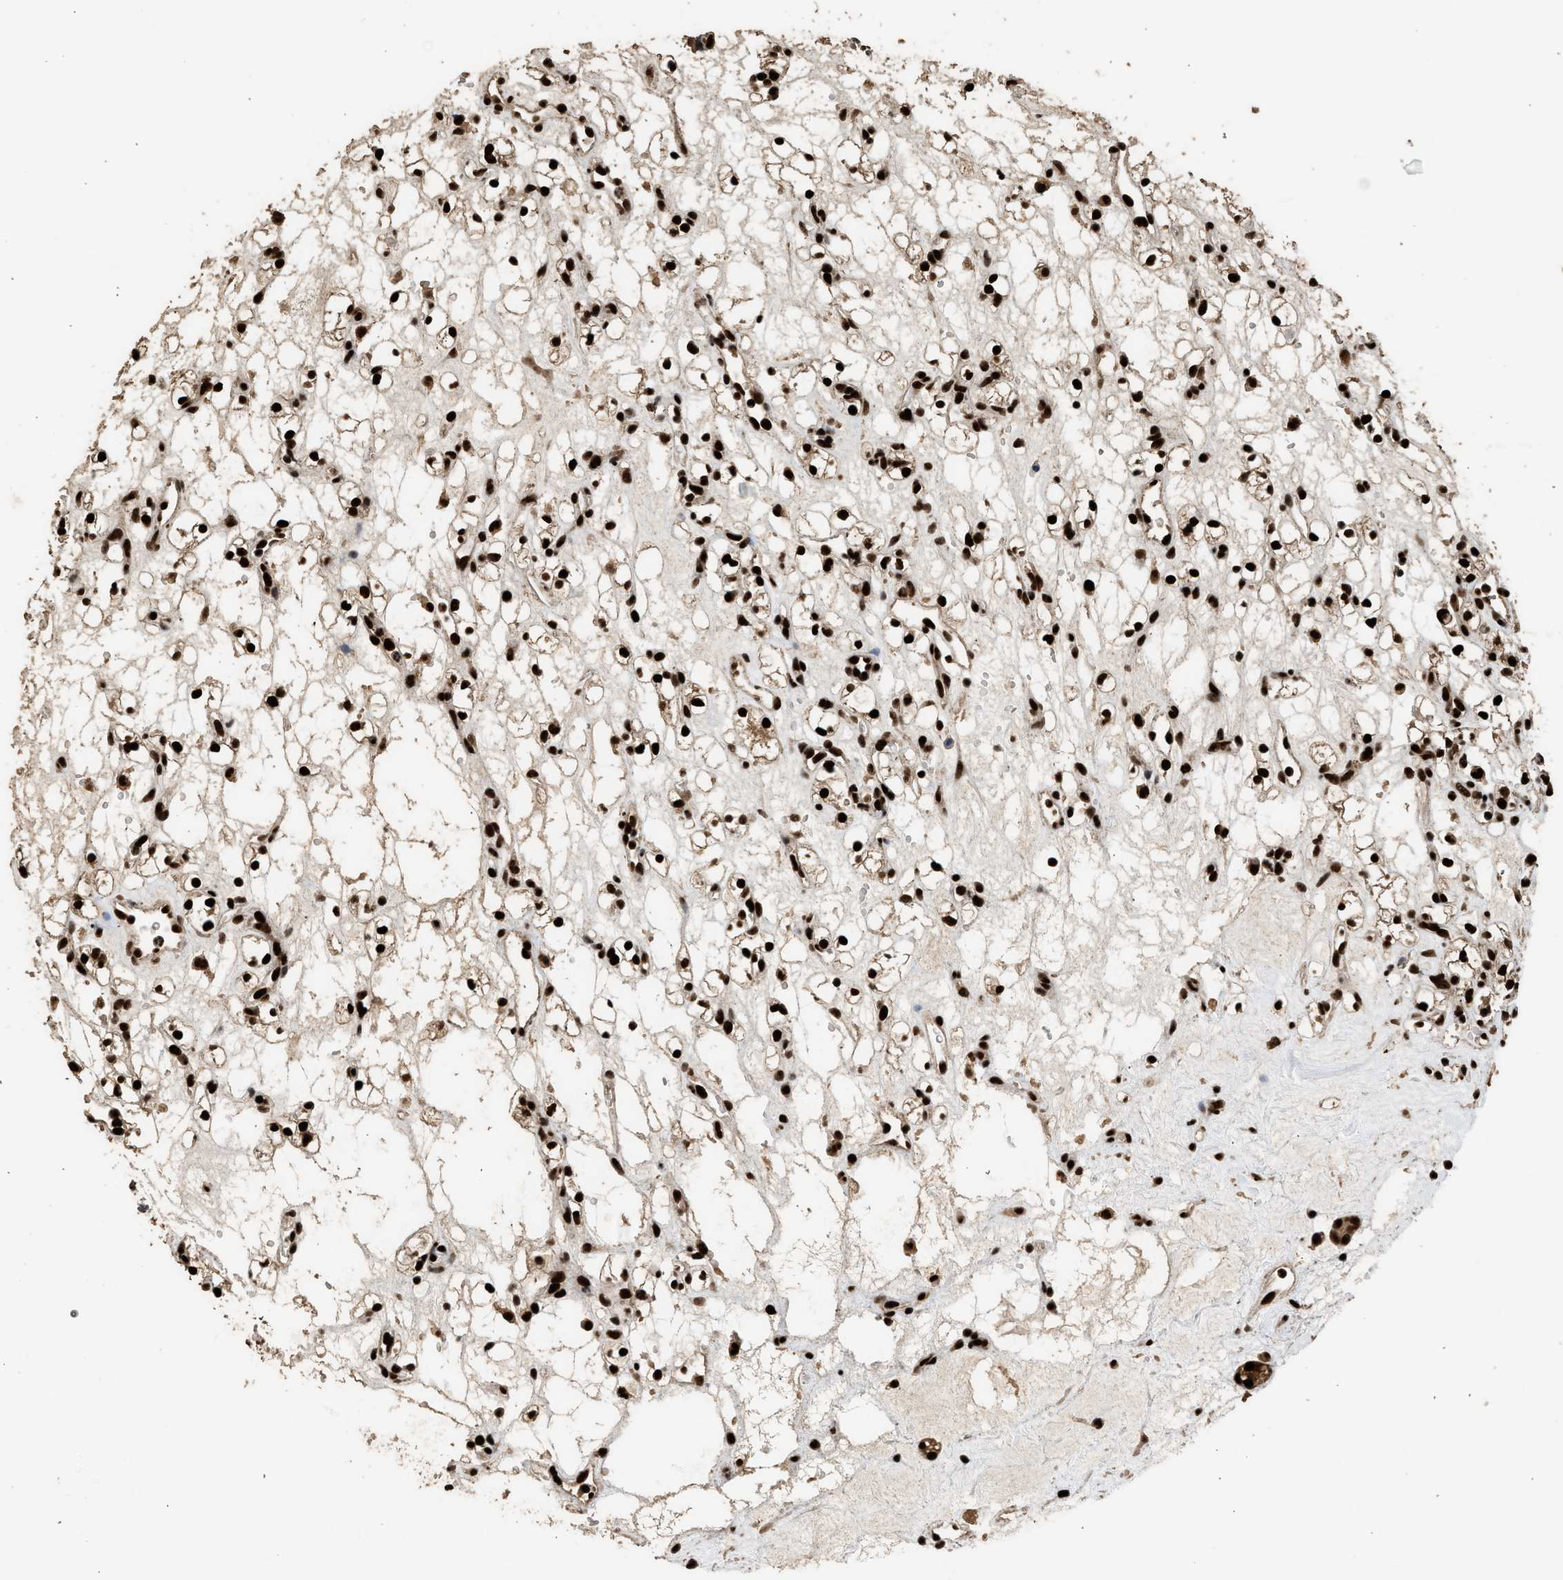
{"staining": {"intensity": "strong", "quantity": ">75%", "location": "nuclear"}, "tissue": "renal cancer", "cell_type": "Tumor cells", "image_type": "cancer", "snomed": [{"axis": "morphology", "description": "Adenocarcinoma, NOS"}, {"axis": "topography", "description": "Kidney"}], "caption": "A brown stain labels strong nuclear staining of a protein in renal cancer tumor cells.", "gene": "PPP4R3B", "patient": {"sex": "female", "age": 60}}